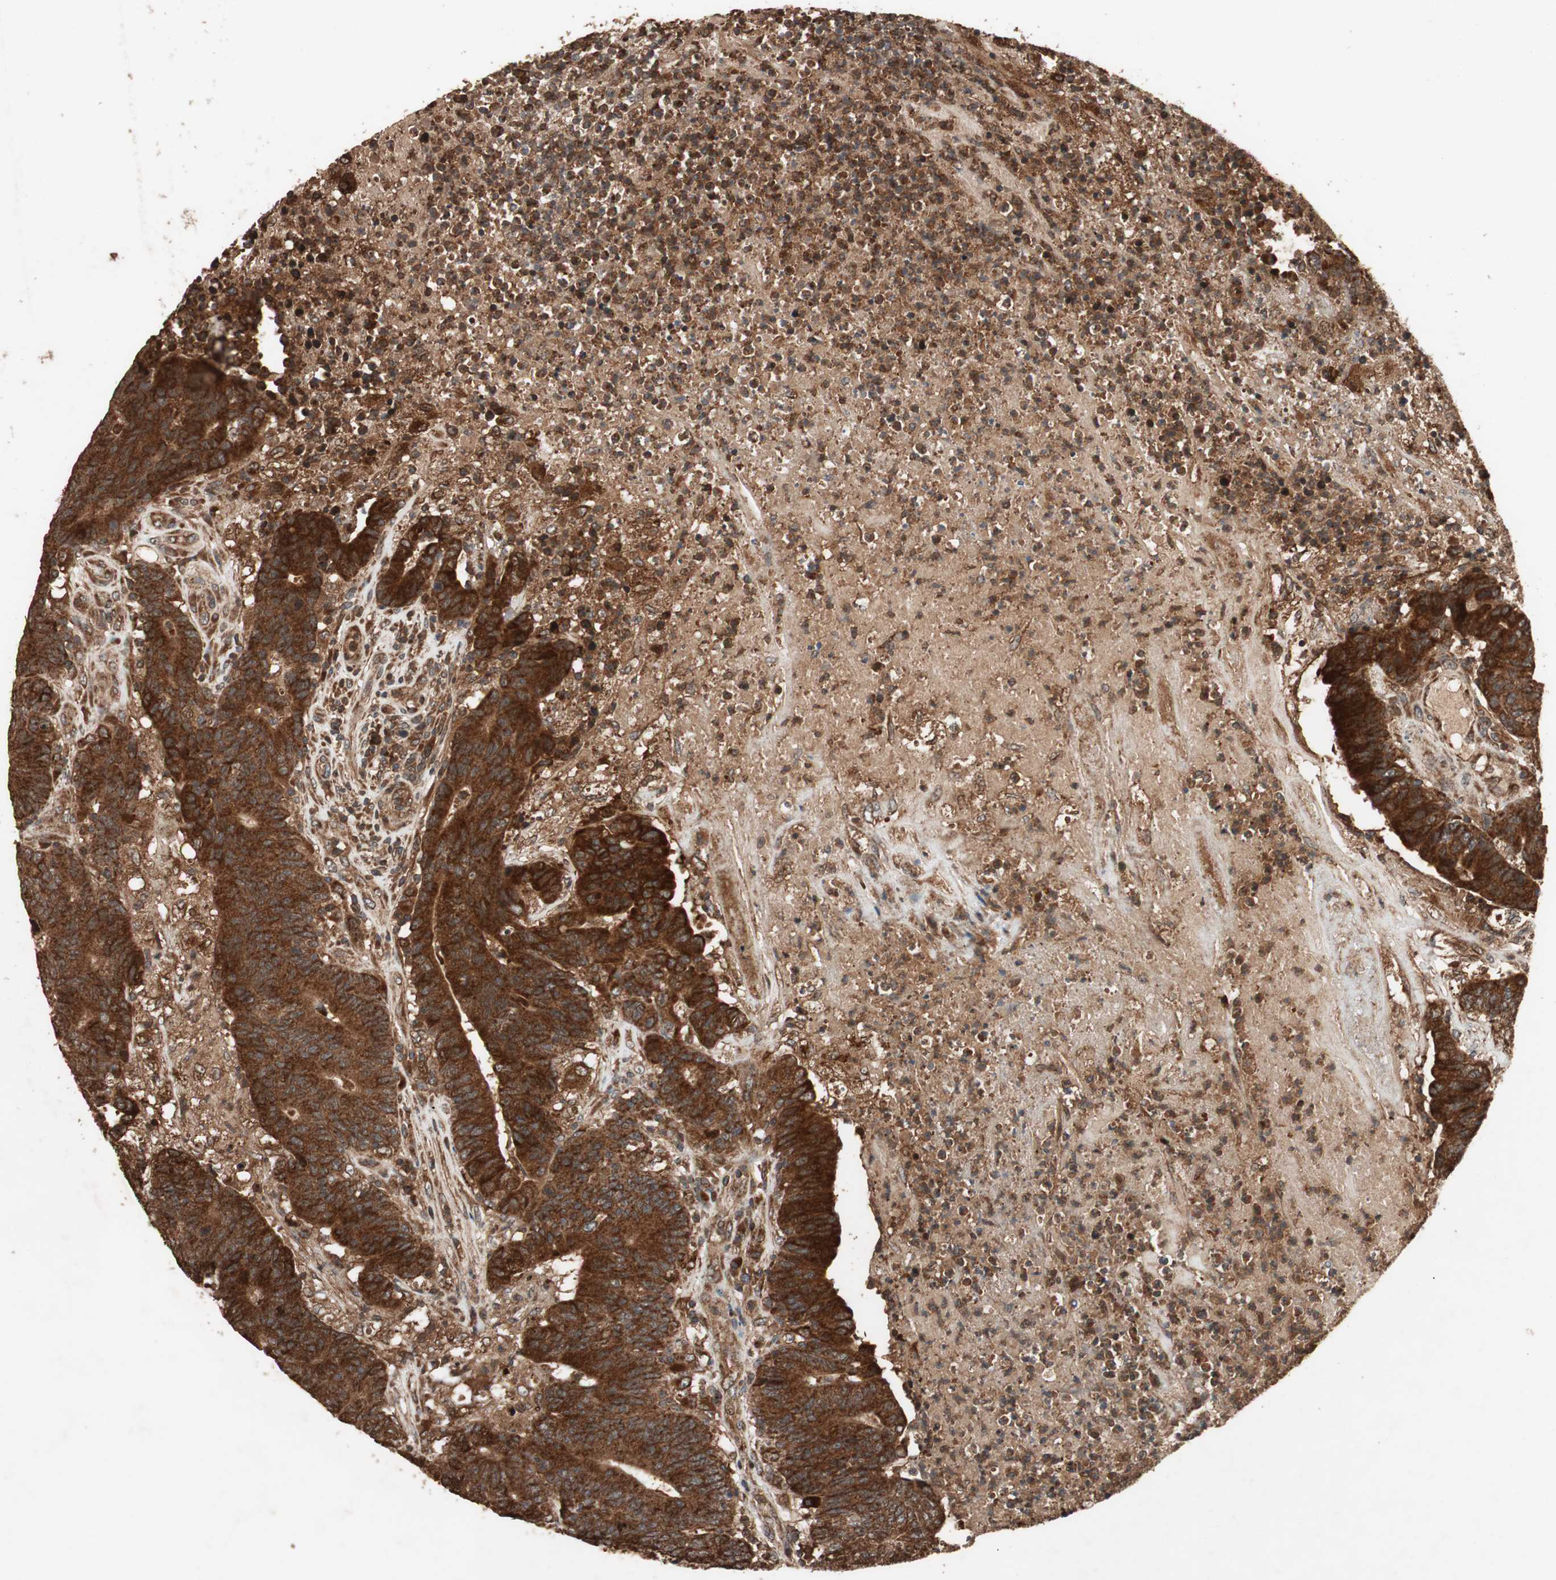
{"staining": {"intensity": "strong", "quantity": ">75%", "location": "cytoplasmic/membranous"}, "tissue": "colorectal cancer", "cell_type": "Tumor cells", "image_type": "cancer", "snomed": [{"axis": "morphology", "description": "Normal tissue, NOS"}, {"axis": "morphology", "description": "Adenocarcinoma, NOS"}, {"axis": "topography", "description": "Colon"}], "caption": "IHC of colorectal cancer (adenocarcinoma) demonstrates high levels of strong cytoplasmic/membranous expression in about >75% of tumor cells.", "gene": "RAB1A", "patient": {"sex": "female", "age": 75}}